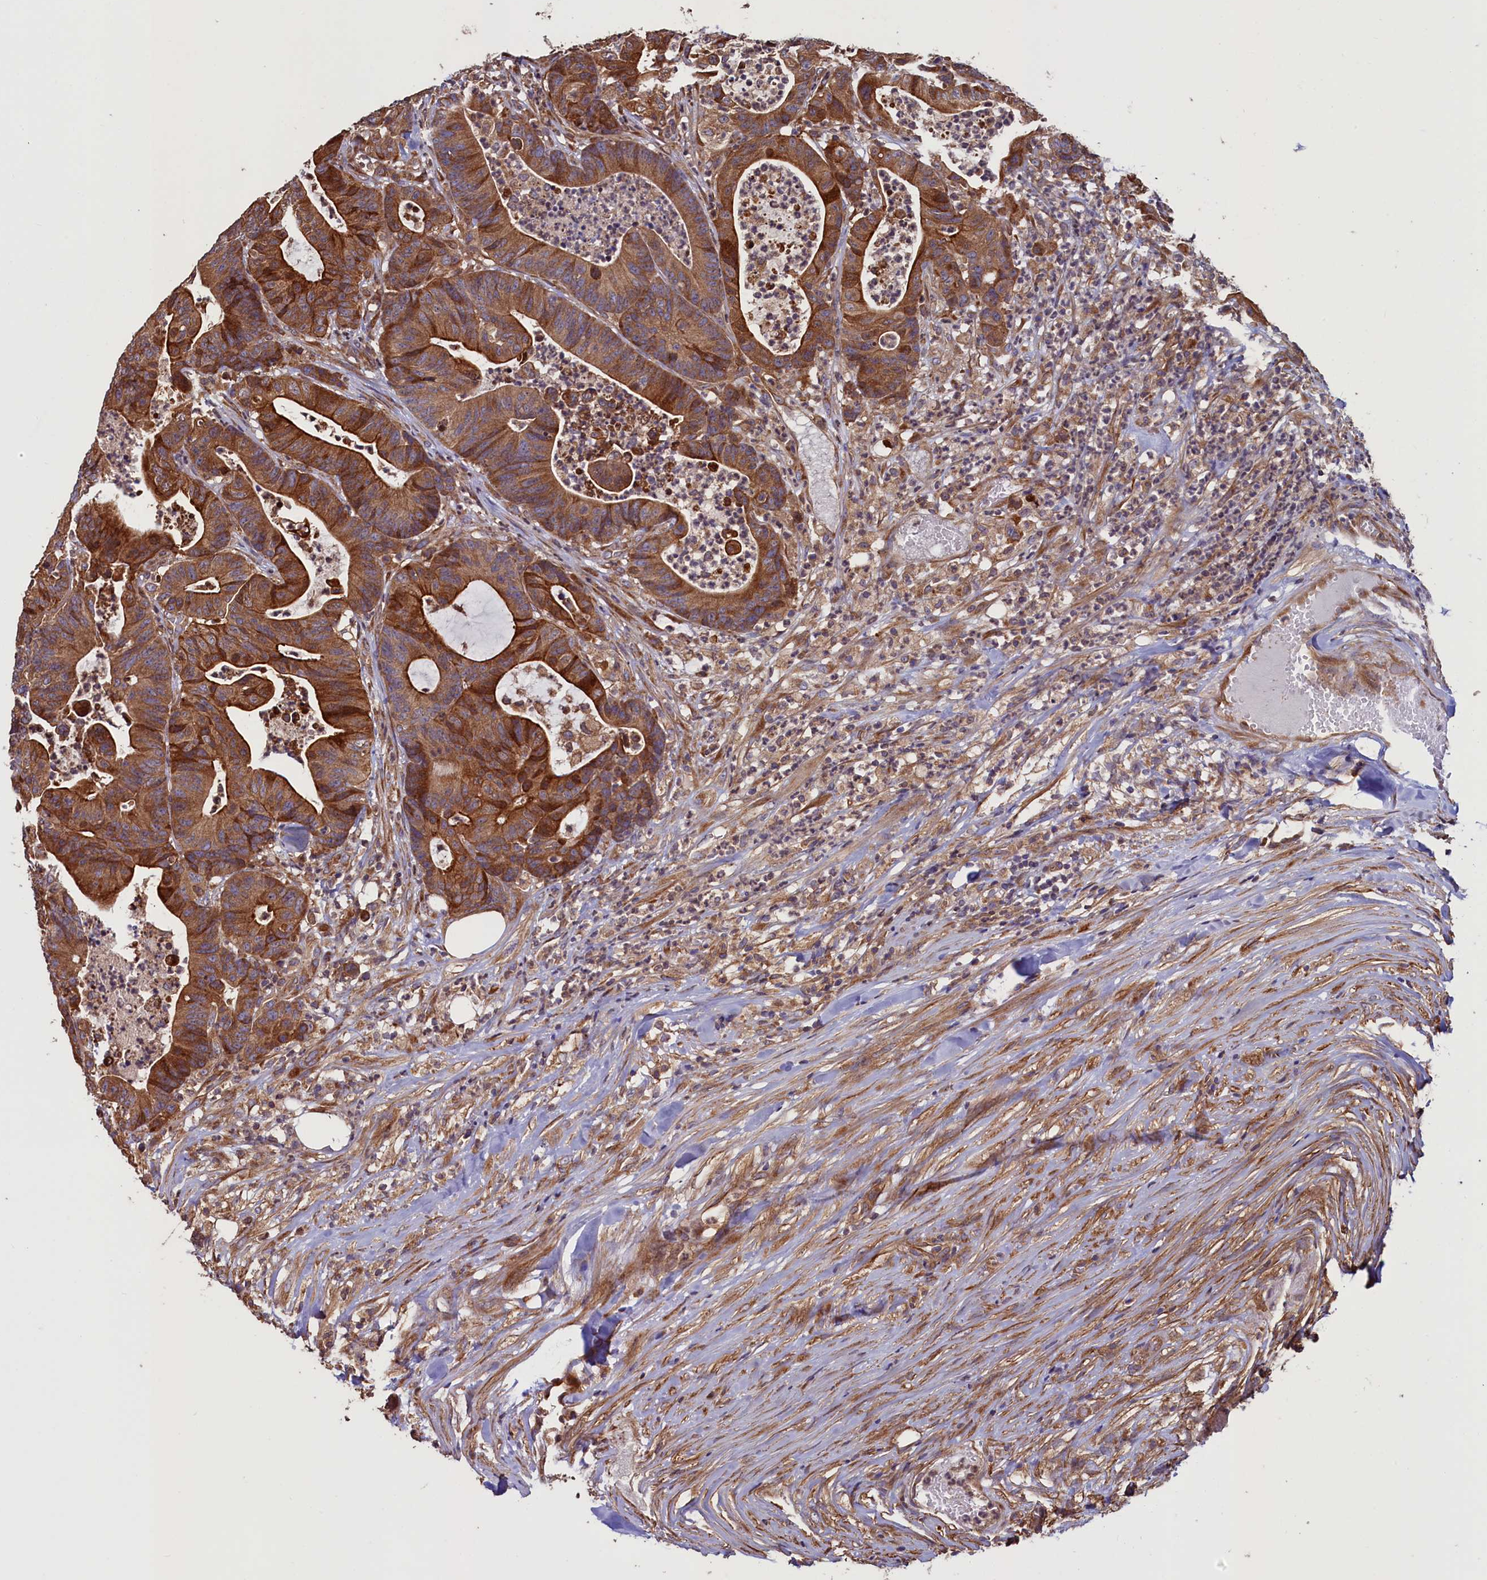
{"staining": {"intensity": "strong", "quantity": ">75%", "location": "cytoplasmic/membranous"}, "tissue": "colorectal cancer", "cell_type": "Tumor cells", "image_type": "cancer", "snomed": [{"axis": "morphology", "description": "Adenocarcinoma, NOS"}, {"axis": "topography", "description": "Colon"}], "caption": "Colorectal cancer stained with DAB (3,3'-diaminobenzidine) IHC demonstrates high levels of strong cytoplasmic/membranous expression in approximately >75% of tumor cells.", "gene": "ATXN2L", "patient": {"sex": "female", "age": 84}}